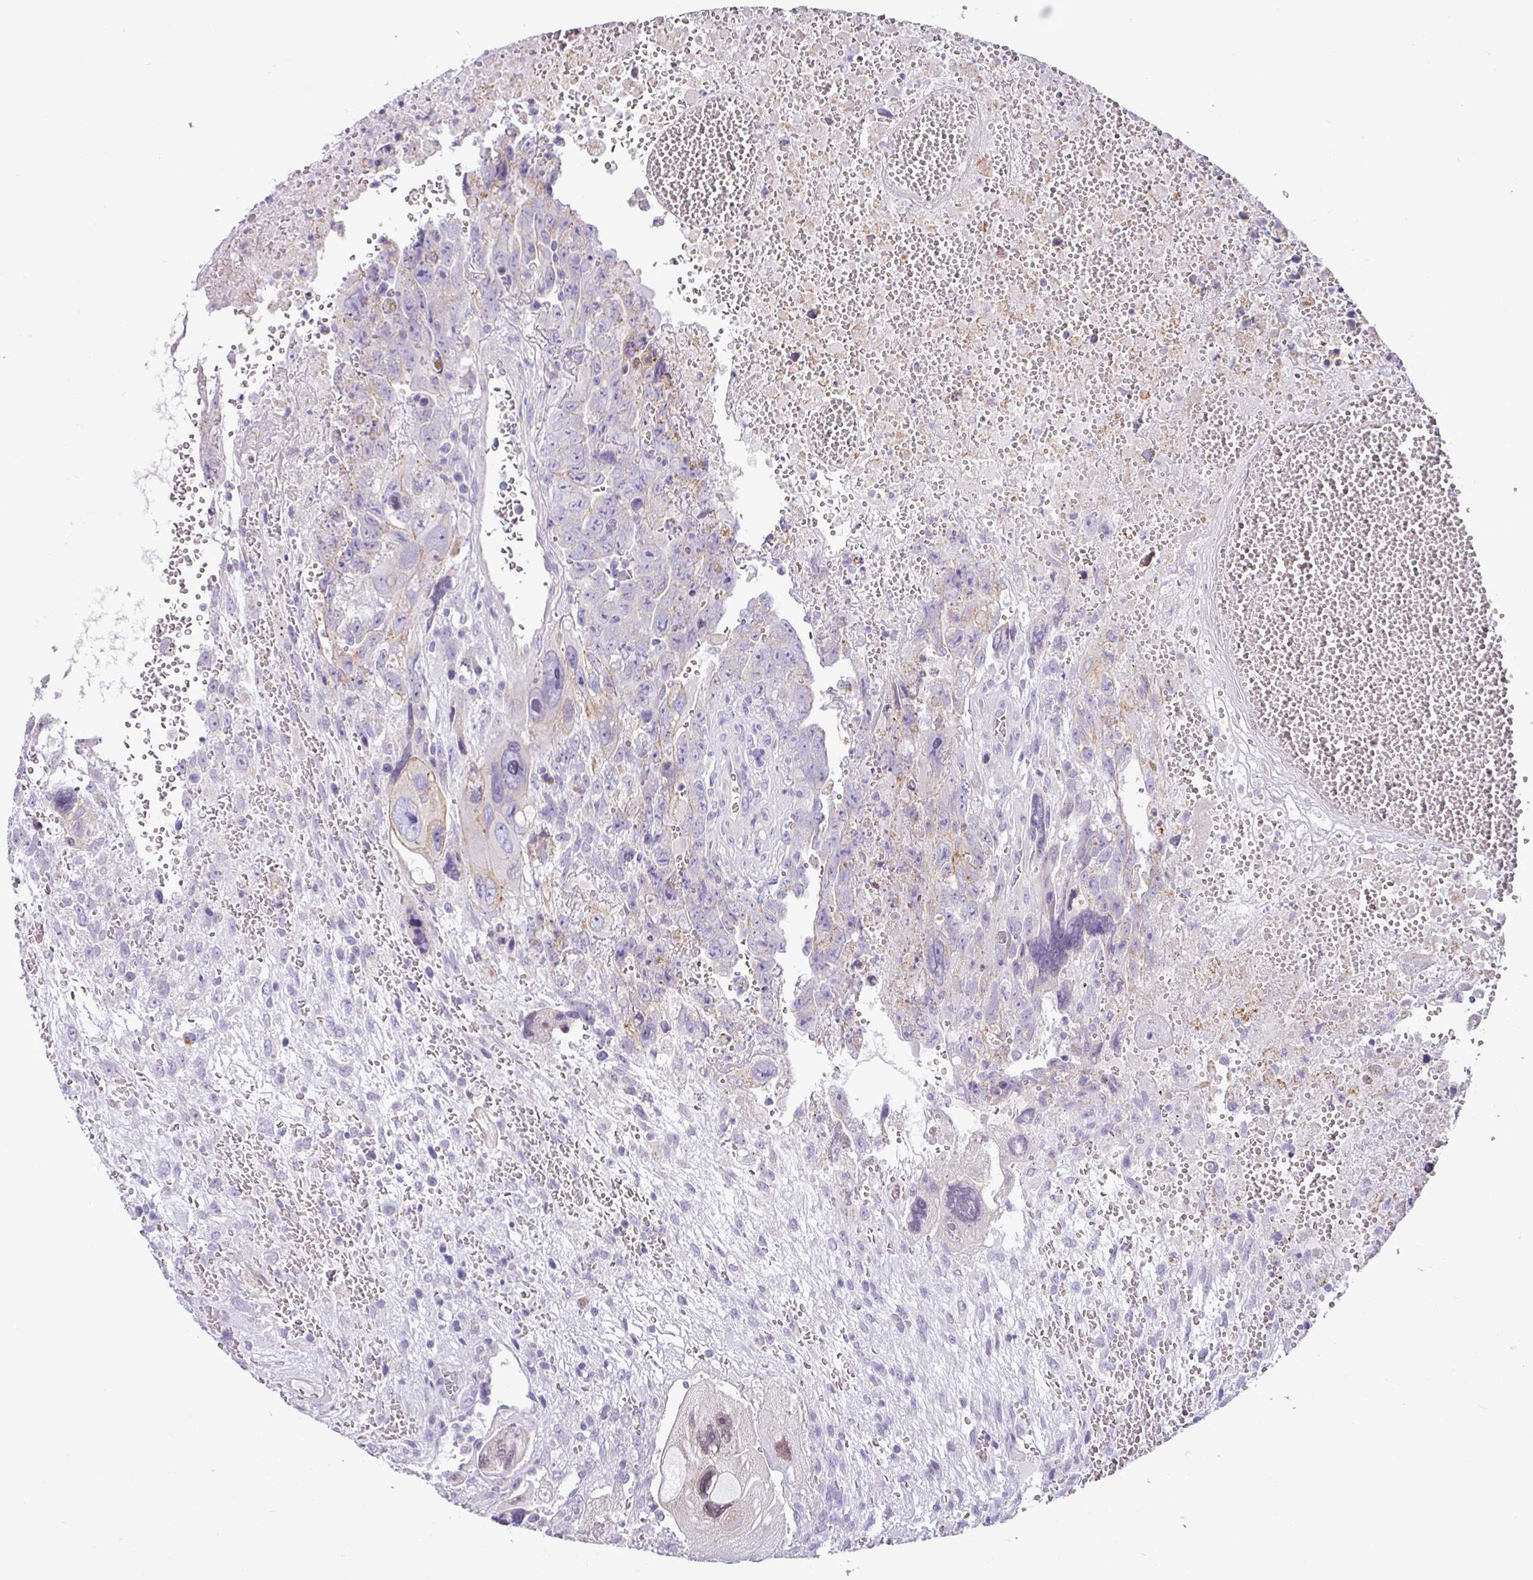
{"staining": {"intensity": "negative", "quantity": "none", "location": "none"}, "tissue": "testis cancer", "cell_type": "Tumor cells", "image_type": "cancer", "snomed": [{"axis": "morphology", "description": "Carcinoma, Embryonal, NOS"}, {"axis": "topography", "description": "Testis"}], "caption": "DAB (3,3'-diaminobenzidine) immunohistochemical staining of testis cancer (embryonal carcinoma) displays no significant expression in tumor cells.", "gene": "ACAP3", "patient": {"sex": "male", "age": 28}}